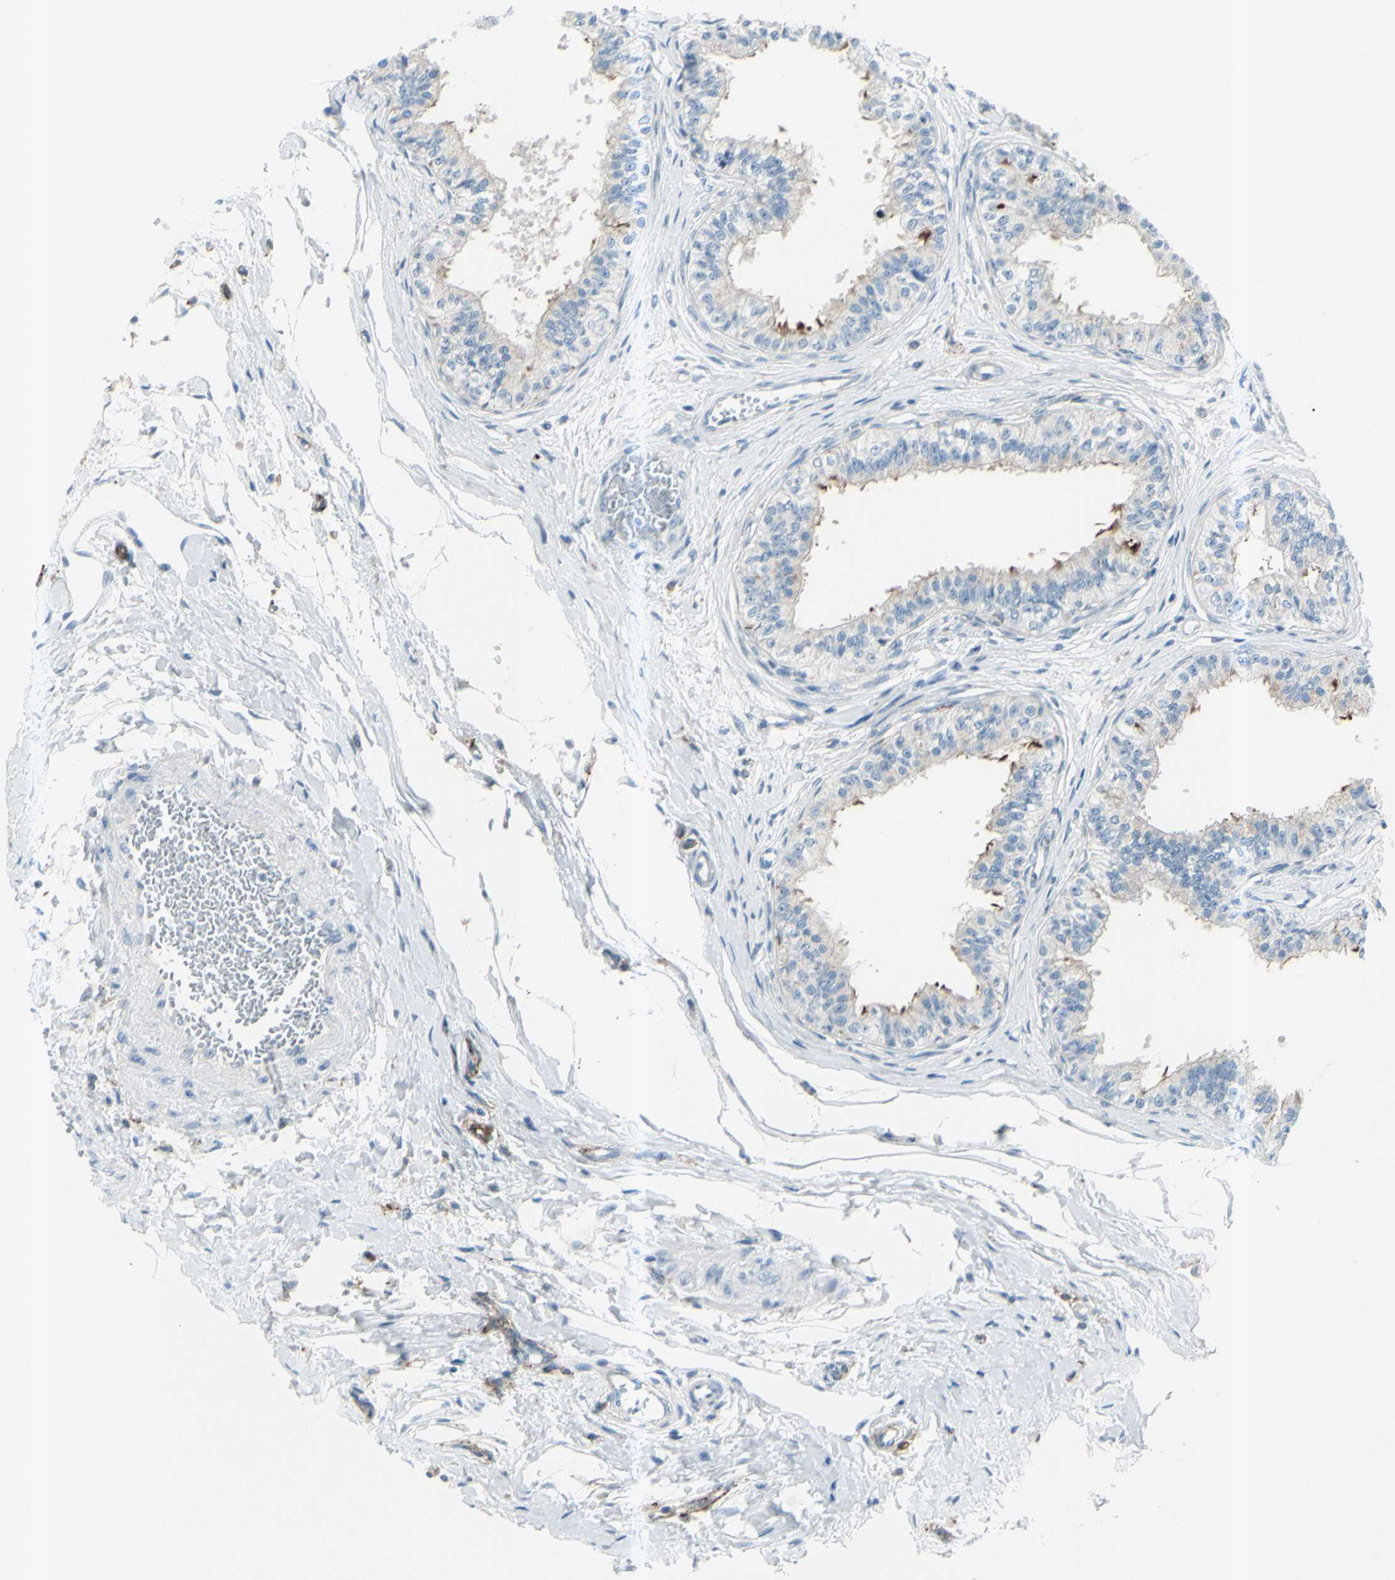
{"staining": {"intensity": "negative", "quantity": "none", "location": "none"}, "tissue": "epididymis", "cell_type": "Glandular cells", "image_type": "normal", "snomed": [{"axis": "morphology", "description": "Normal tissue, NOS"}, {"axis": "morphology", "description": "Adenocarcinoma, metastatic, NOS"}, {"axis": "topography", "description": "Testis"}, {"axis": "topography", "description": "Epididymis"}], "caption": "An IHC image of unremarkable epididymis is shown. There is no staining in glandular cells of epididymis.", "gene": "GPR34", "patient": {"sex": "male", "age": 26}}